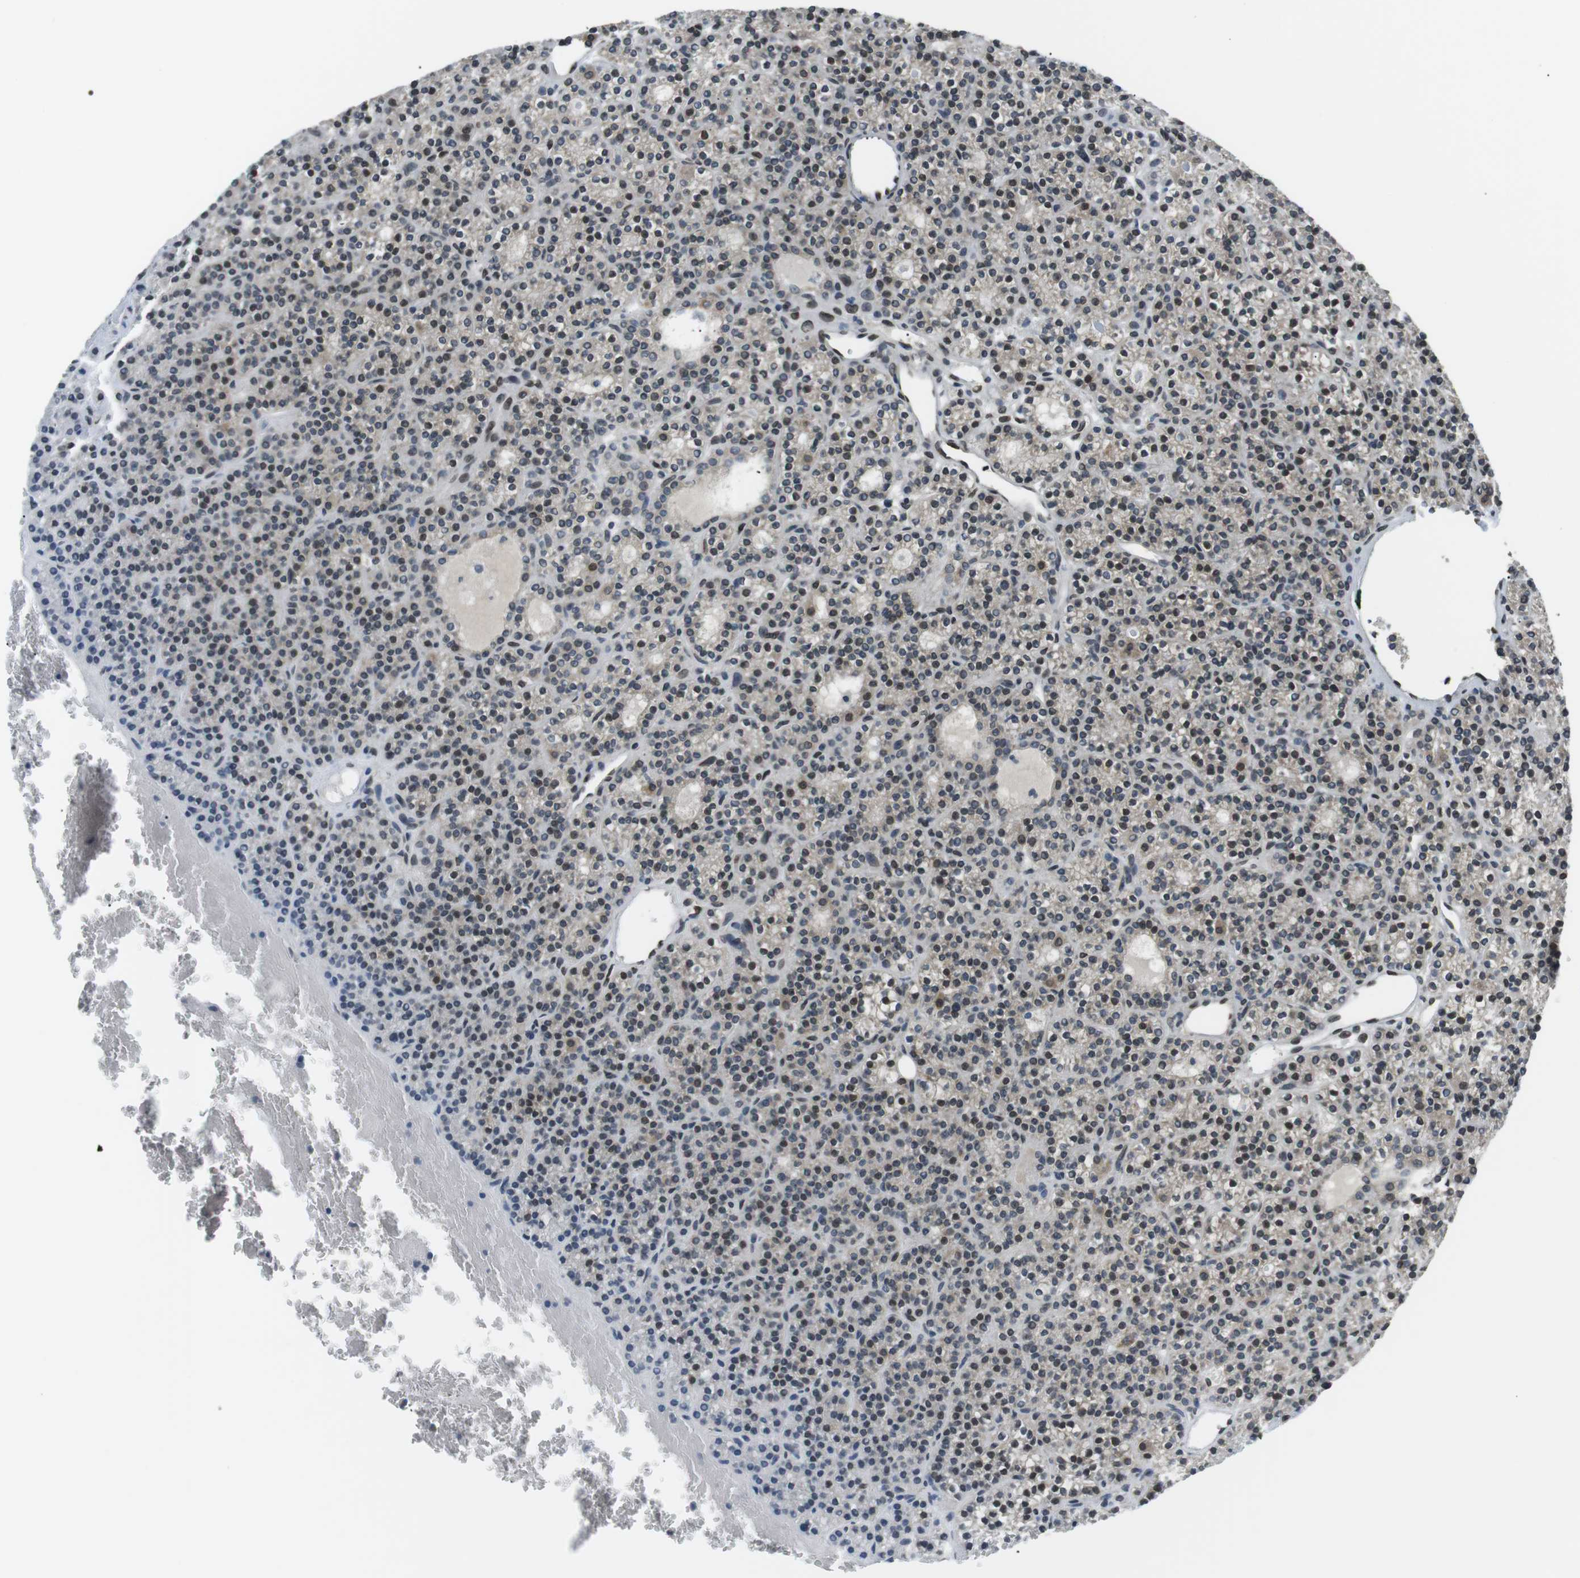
{"staining": {"intensity": "moderate", "quantity": "25%-75%", "location": "cytoplasmic/membranous,nuclear"}, "tissue": "parathyroid gland", "cell_type": "Glandular cells", "image_type": "normal", "snomed": [{"axis": "morphology", "description": "Normal tissue, NOS"}, {"axis": "morphology", "description": "Adenoma, NOS"}, {"axis": "topography", "description": "Parathyroid gland"}], "caption": "Brown immunohistochemical staining in normal parathyroid gland reveals moderate cytoplasmic/membranous,nuclear expression in about 25%-75% of glandular cells.", "gene": "TMX4", "patient": {"sex": "female", "age": 64}}